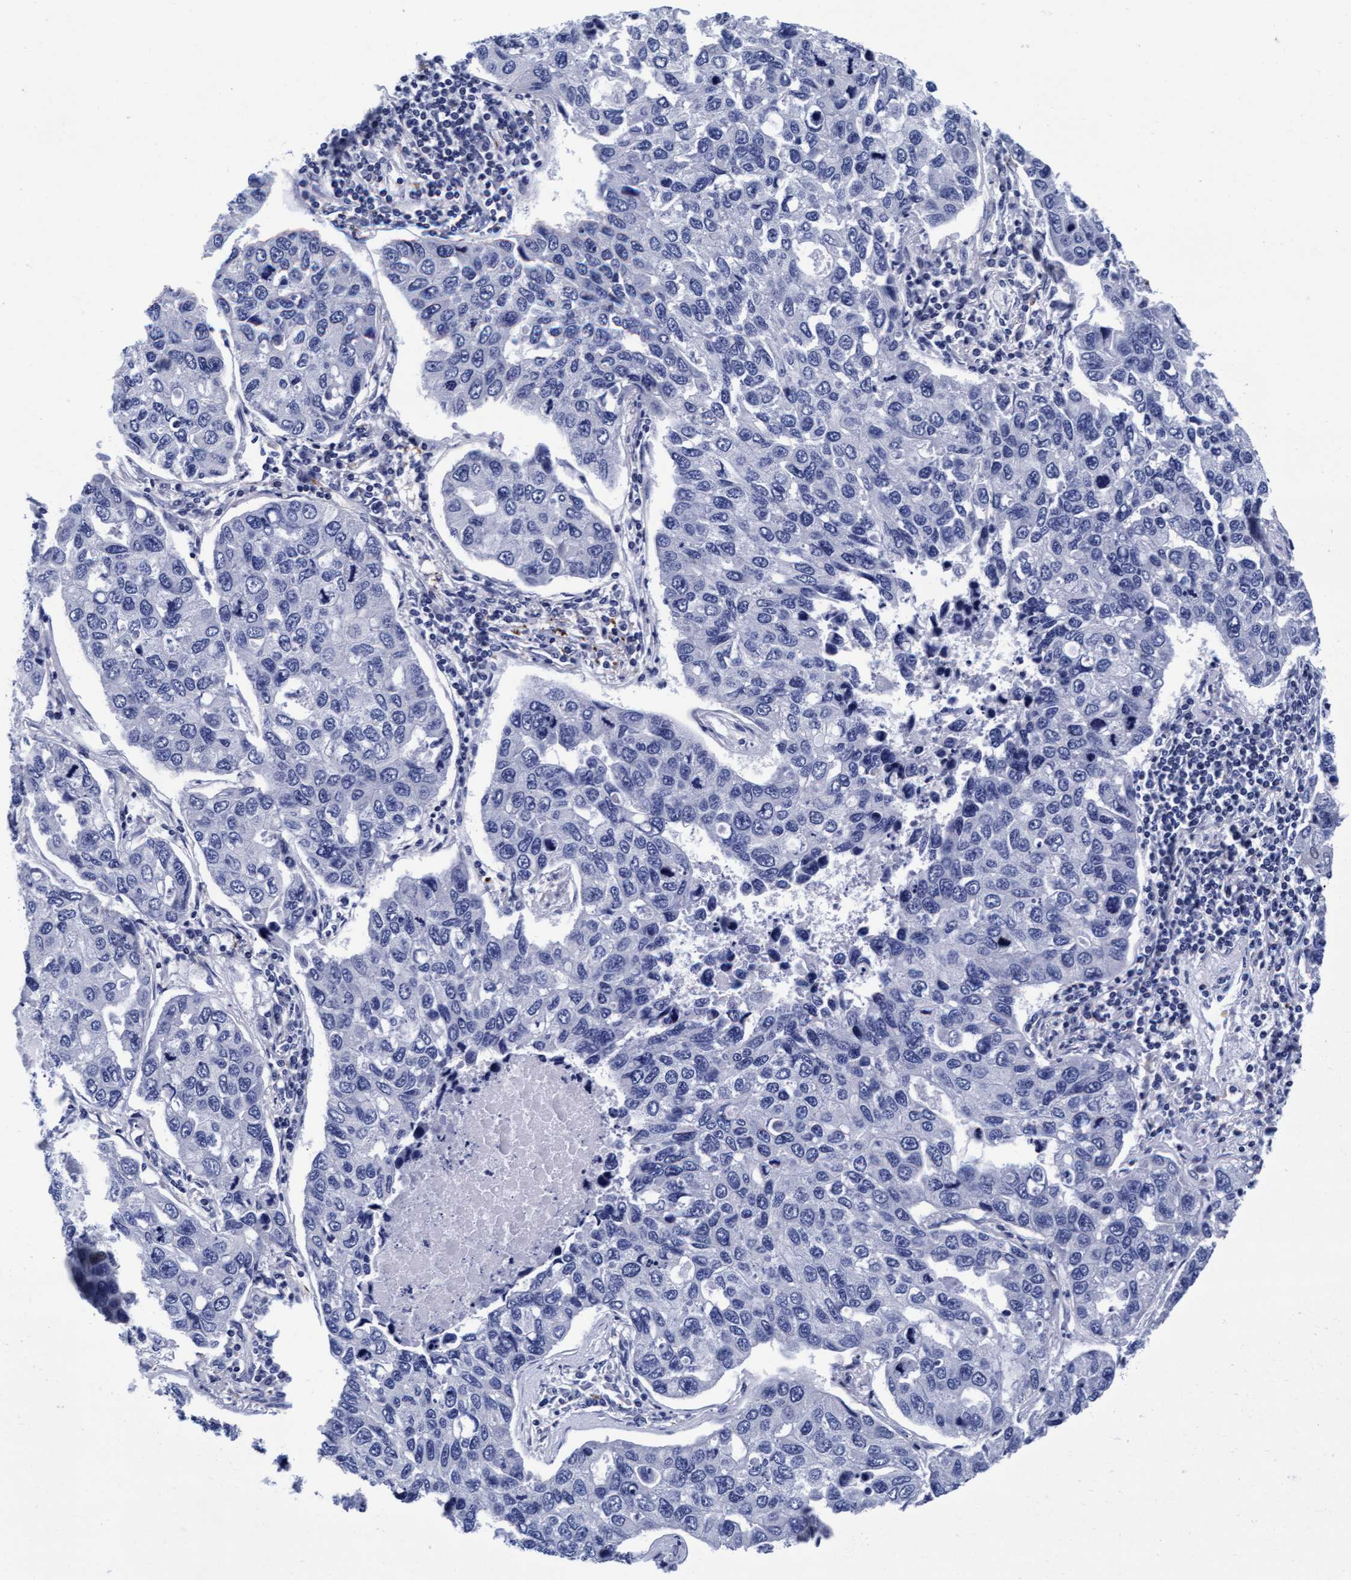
{"staining": {"intensity": "negative", "quantity": "none", "location": "none"}, "tissue": "lung cancer", "cell_type": "Tumor cells", "image_type": "cancer", "snomed": [{"axis": "morphology", "description": "Adenocarcinoma, NOS"}, {"axis": "topography", "description": "Lung"}], "caption": "There is no significant positivity in tumor cells of lung adenocarcinoma.", "gene": "ARSG", "patient": {"sex": "male", "age": 64}}